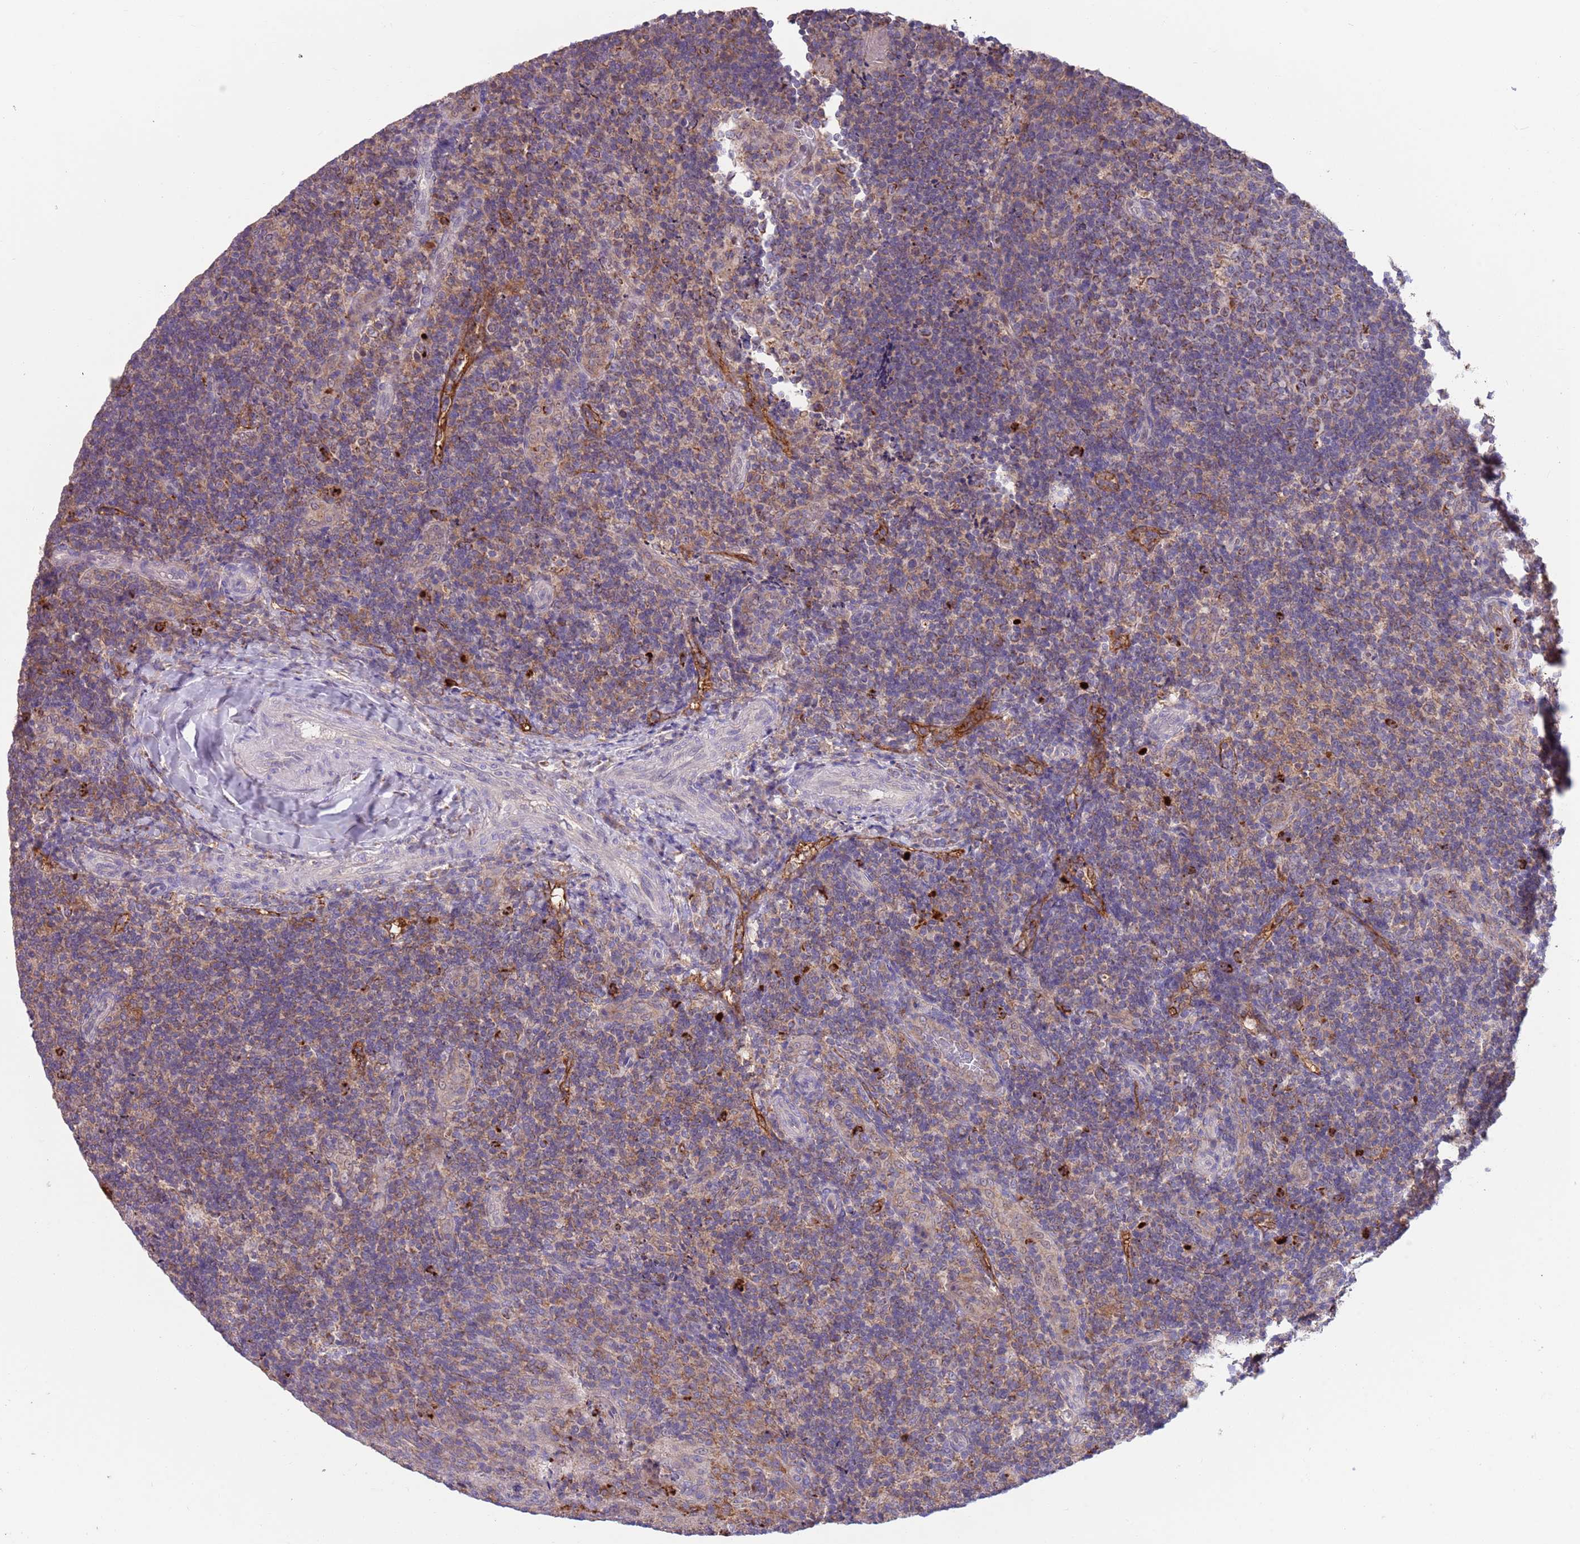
{"staining": {"intensity": "moderate", "quantity": ">75%", "location": "cytoplasmic/membranous"}, "tissue": "tonsil", "cell_type": "Germinal center cells", "image_type": "normal", "snomed": [{"axis": "morphology", "description": "Normal tissue, NOS"}, {"axis": "topography", "description": "Tonsil"}], "caption": "DAB immunohistochemical staining of benign human tonsil displays moderate cytoplasmic/membranous protein staining in about >75% of germinal center cells. The staining was performed using DAB (3,3'-diaminobenzidine) to visualize the protein expression in brown, while the nuclei were stained in blue with hematoxylin (Magnification: 20x).", "gene": "DDT", "patient": {"sex": "male", "age": 17}}